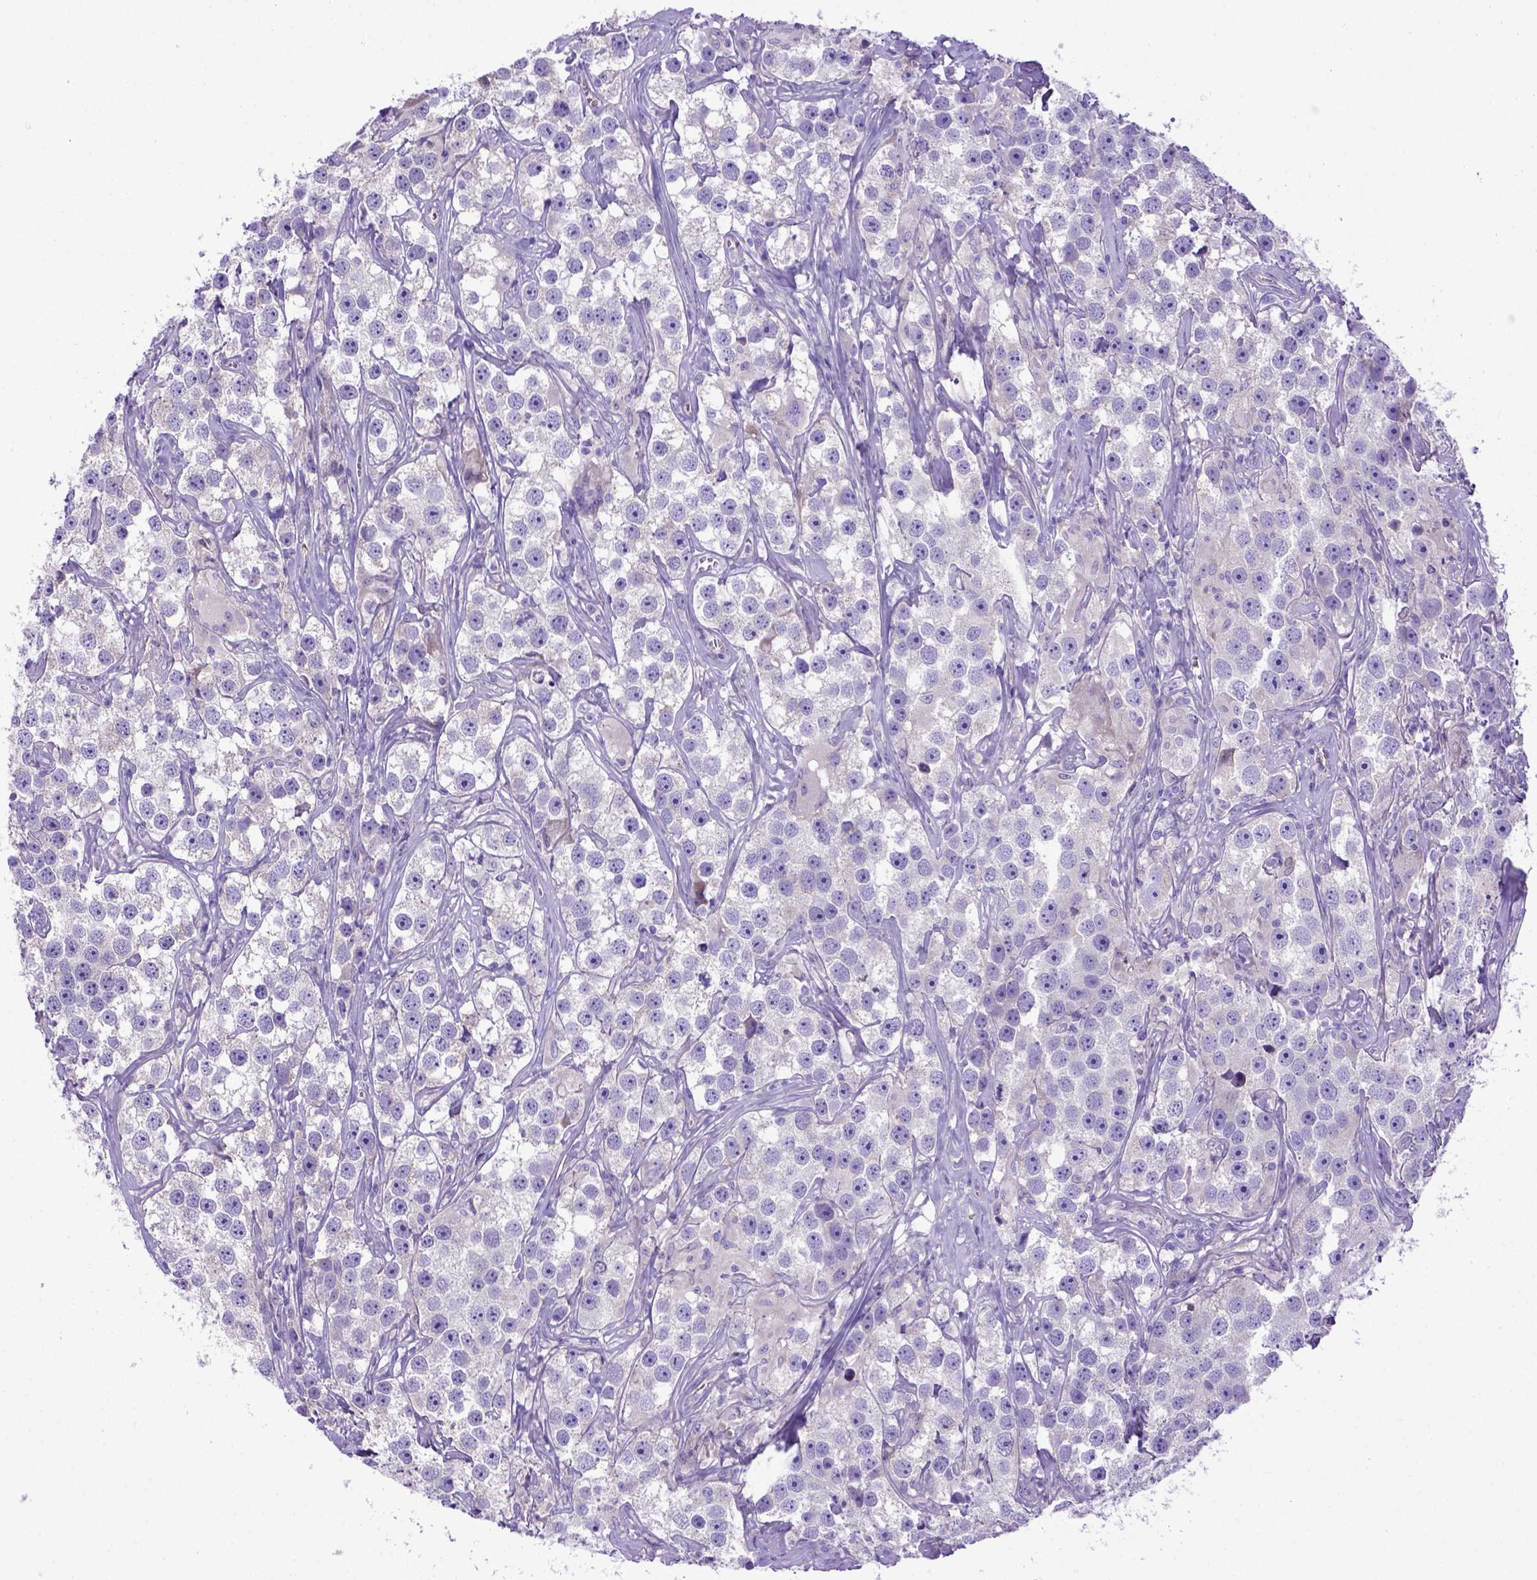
{"staining": {"intensity": "negative", "quantity": "none", "location": "none"}, "tissue": "testis cancer", "cell_type": "Tumor cells", "image_type": "cancer", "snomed": [{"axis": "morphology", "description": "Seminoma, NOS"}, {"axis": "topography", "description": "Testis"}], "caption": "Image shows no significant protein positivity in tumor cells of testis cancer. (DAB (3,3'-diaminobenzidine) IHC visualized using brightfield microscopy, high magnification).", "gene": "ADAM12", "patient": {"sex": "male", "age": 49}}